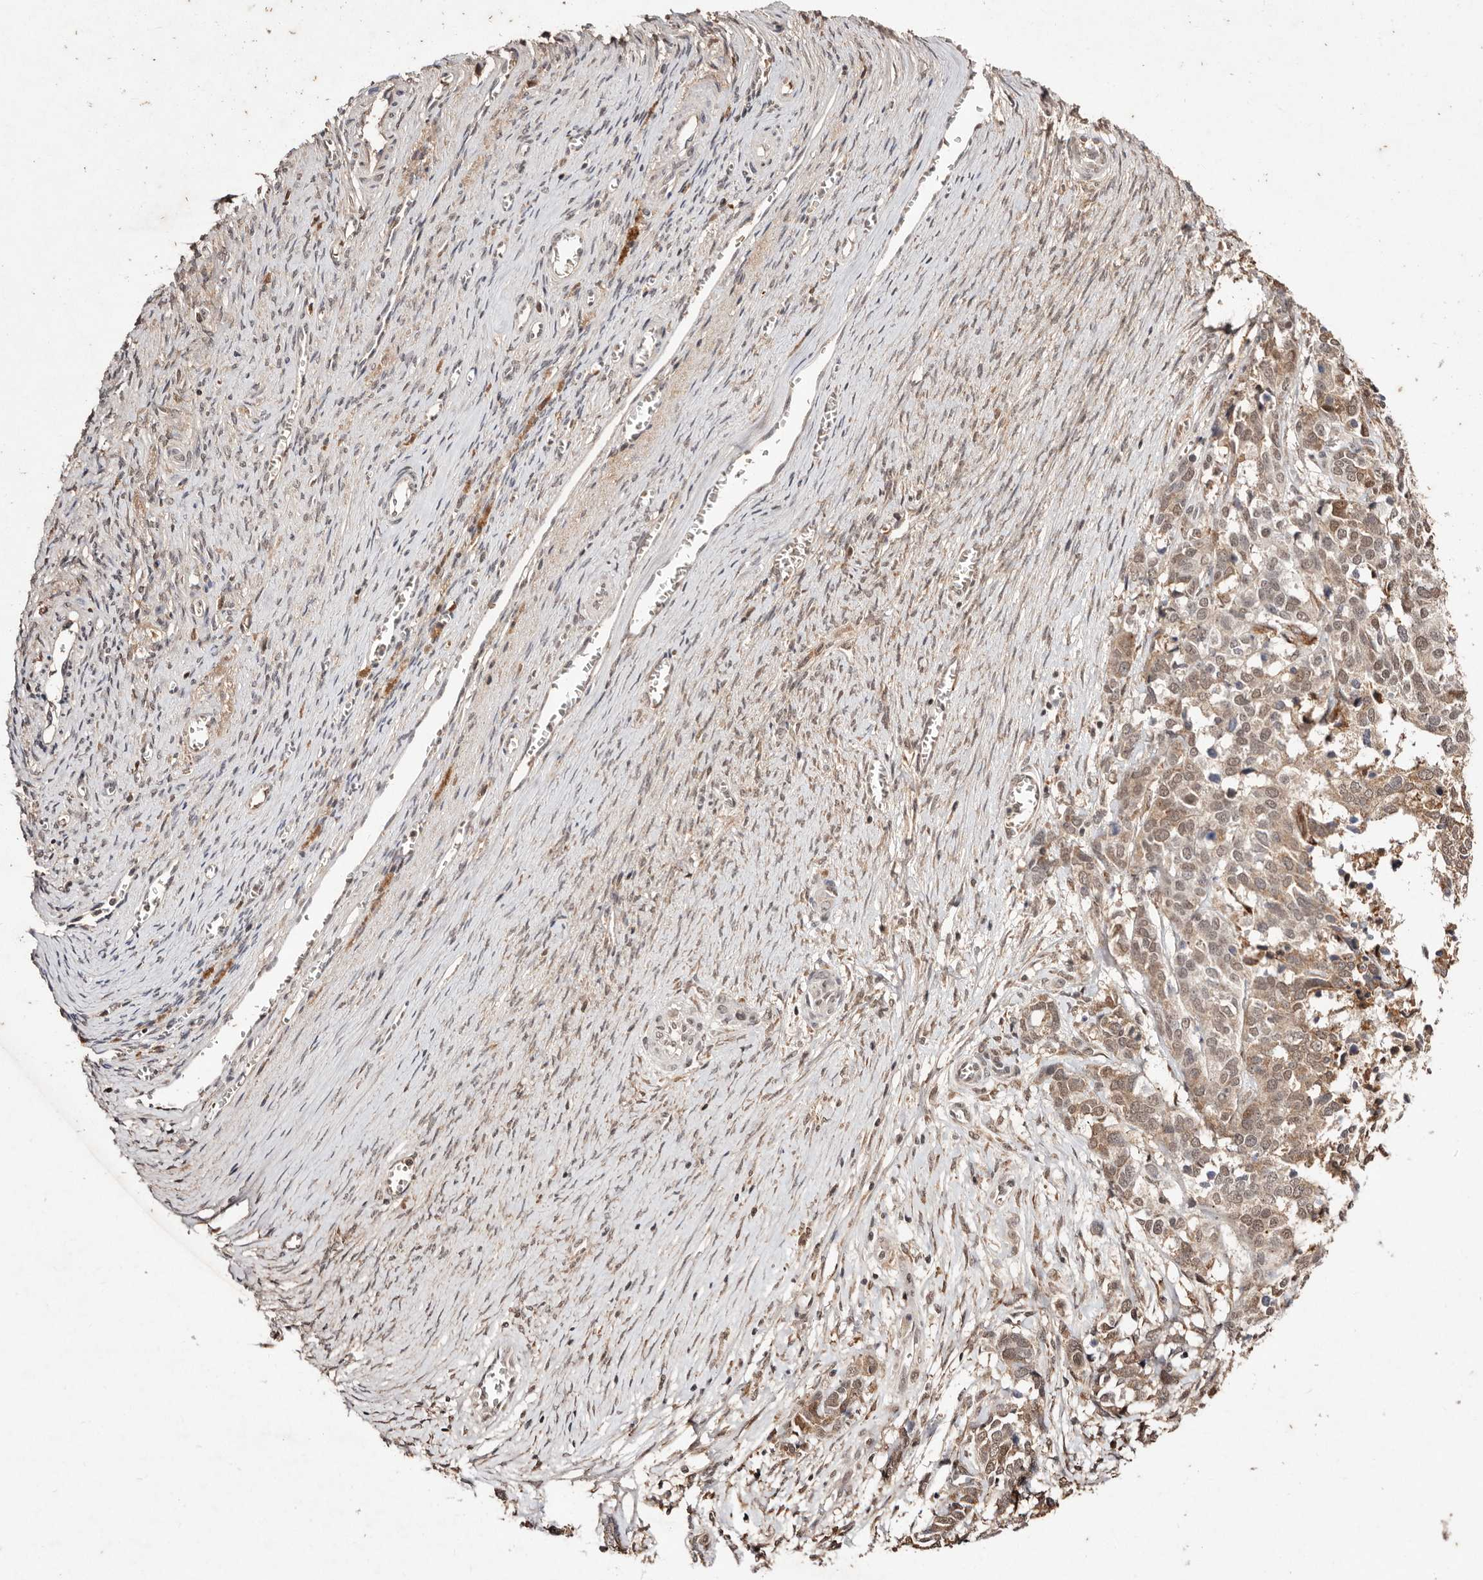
{"staining": {"intensity": "moderate", "quantity": ">75%", "location": "cytoplasmic/membranous,nuclear"}, "tissue": "ovarian cancer", "cell_type": "Tumor cells", "image_type": "cancer", "snomed": [{"axis": "morphology", "description": "Cystadenocarcinoma, serous, NOS"}, {"axis": "topography", "description": "Ovary"}], "caption": "Approximately >75% of tumor cells in ovarian cancer (serous cystadenocarcinoma) exhibit moderate cytoplasmic/membranous and nuclear protein staining as visualized by brown immunohistochemical staining.", "gene": "BICRAL", "patient": {"sex": "female", "age": 44}}